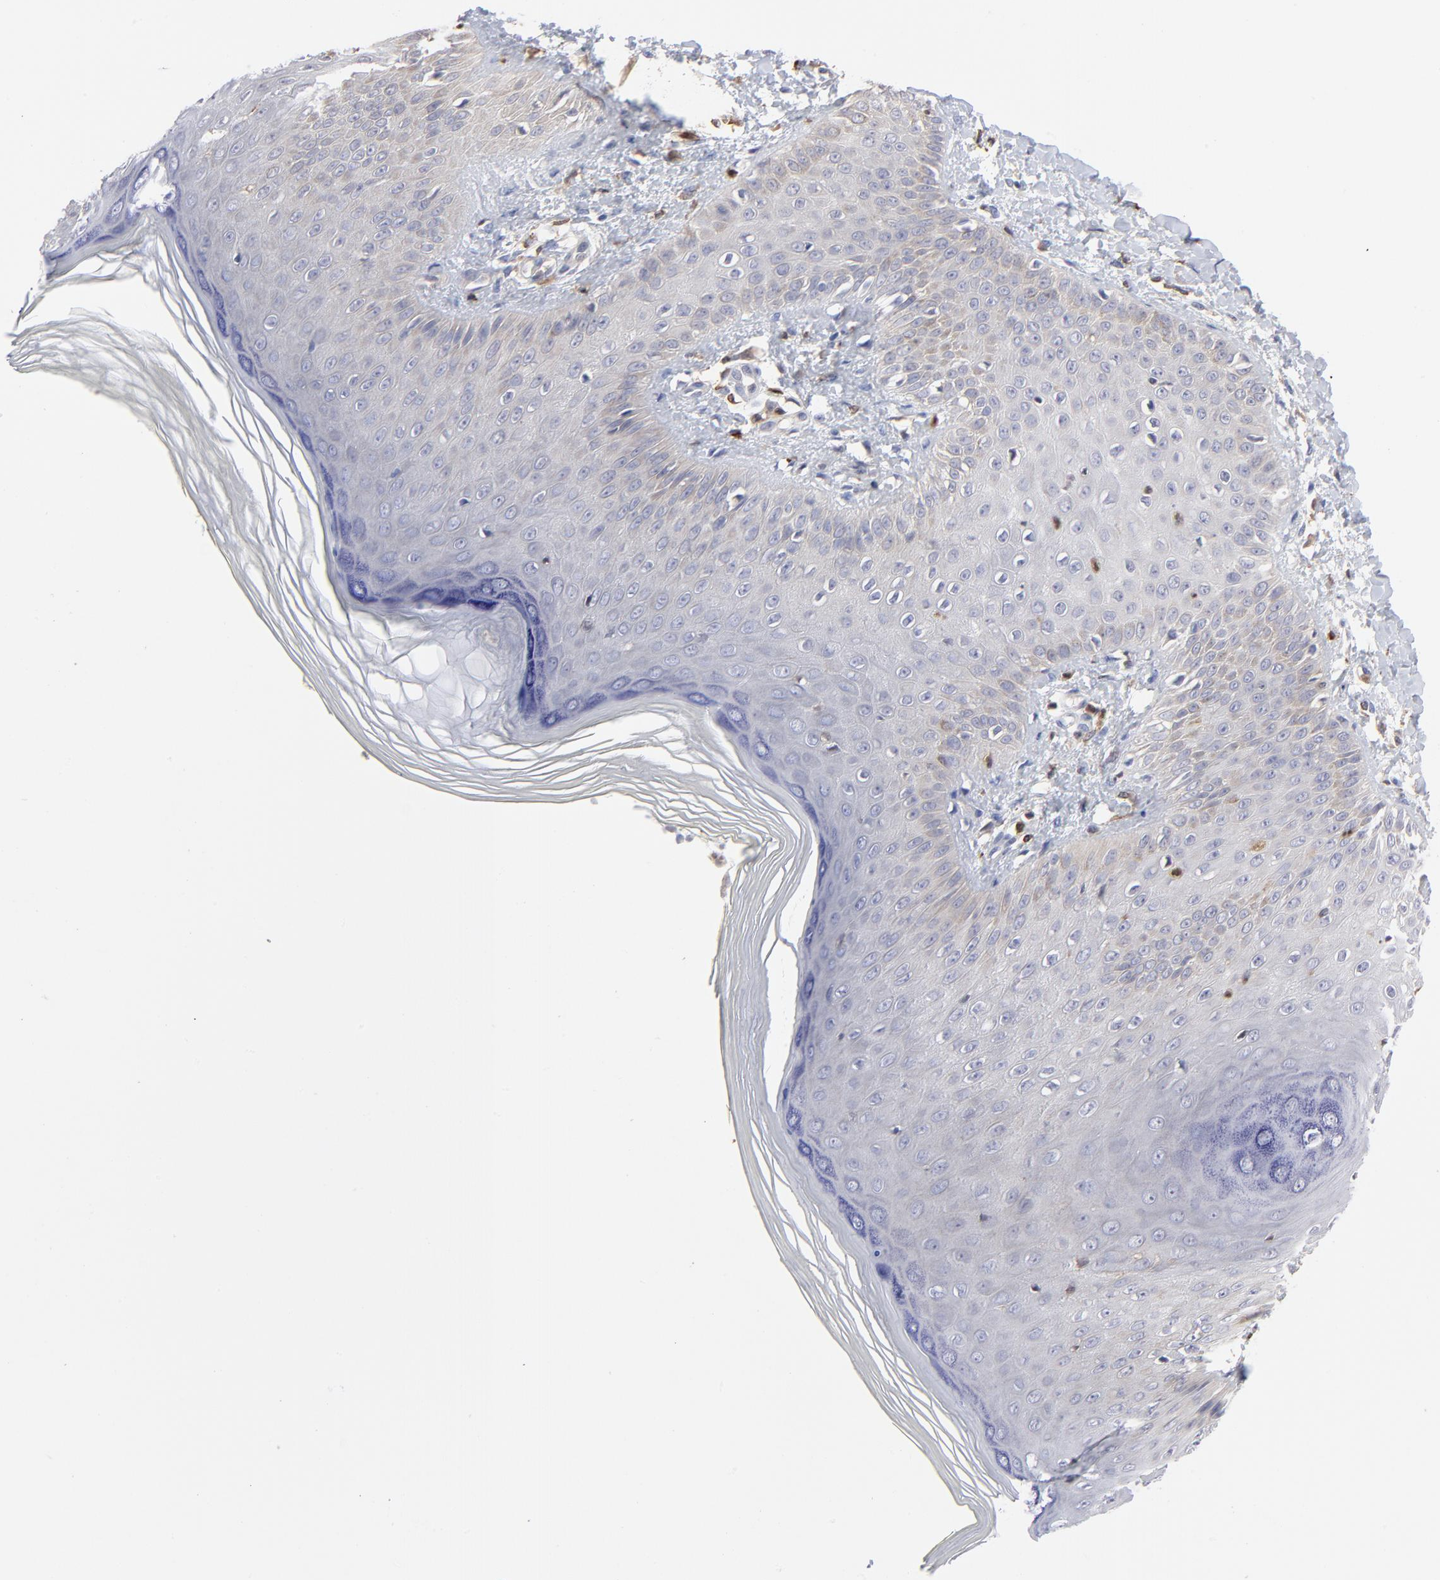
{"staining": {"intensity": "weak", "quantity": "<25%", "location": "cytoplasmic/membranous"}, "tissue": "skin", "cell_type": "Epidermal cells", "image_type": "normal", "snomed": [{"axis": "morphology", "description": "Normal tissue, NOS"}, {"axis": "morphology", "description": "Inflammation, NOS"}, {"axis": "topography", "description": "Soft tissue"}, {"axis": "topography", "description": "Anal"}], "caption": "This photomicrograph is of benign skin stained with immunohistochemistry (IHC) to label a protein in brown with the nuclei are counter-stained blue. There is no positivity in epidermal cells.", "gene": "TBXT", "patient": {"sex": "female", "age": 15}}